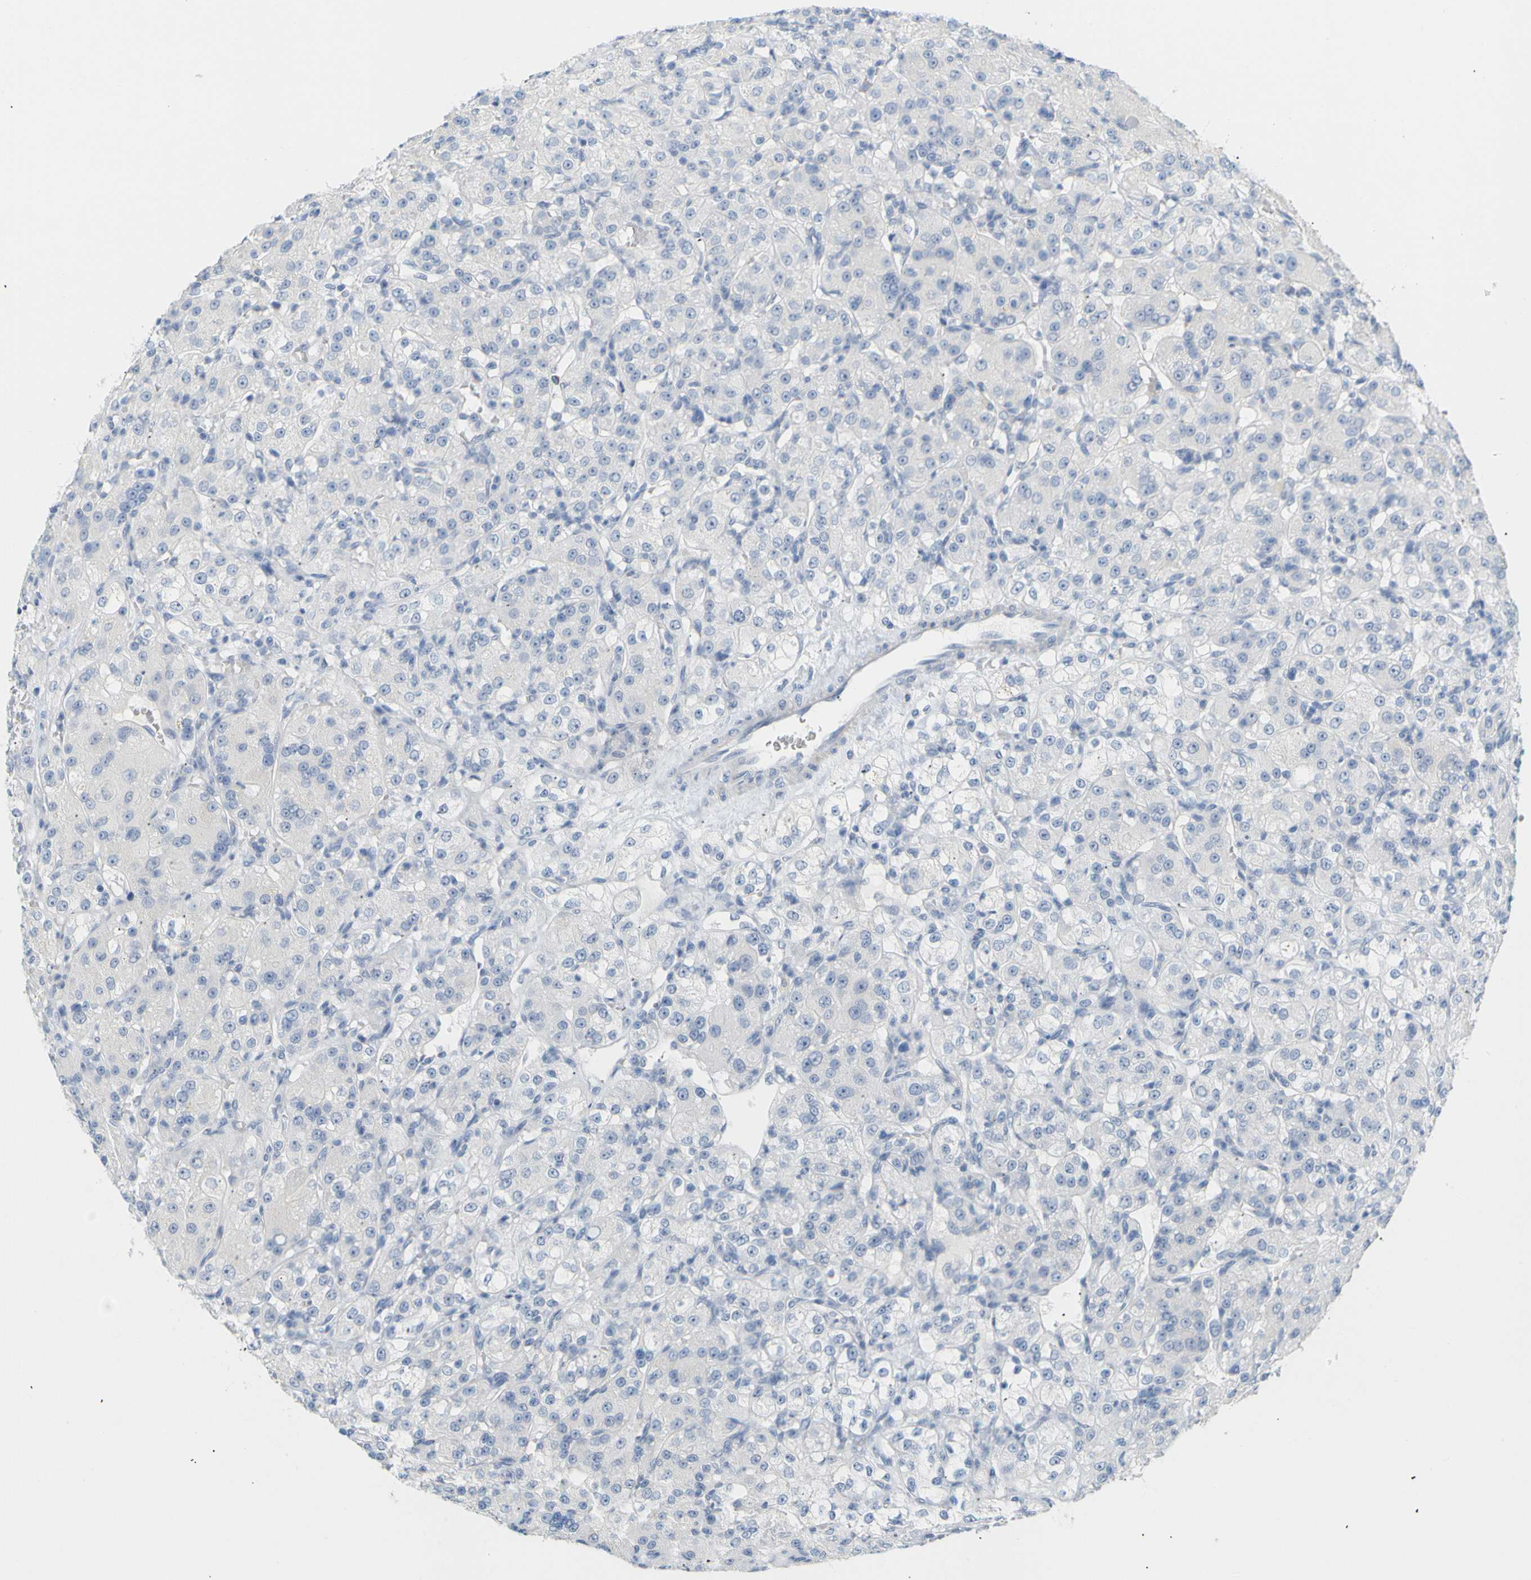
{"staining": {"intensity": "negative", "quantity": "none", "location": "none"}, "tissue": "renal cancer", "cell_type": "Tumor cells", "image_type": "cancer", "snomed": [{"axis": "morphology", "description": "Normal tissue, NOS"}, {"axis": "morphology", "description": "Adenocarcinoma, NOS"}, {"axis": "topography", "description": "Kidney"}], "caption": "There is no significant expression in tumor cells of renal cancer (adenocarcinoma).", "gene": "OPN1SW", "patient": {"sex": "male", "age": 61}}